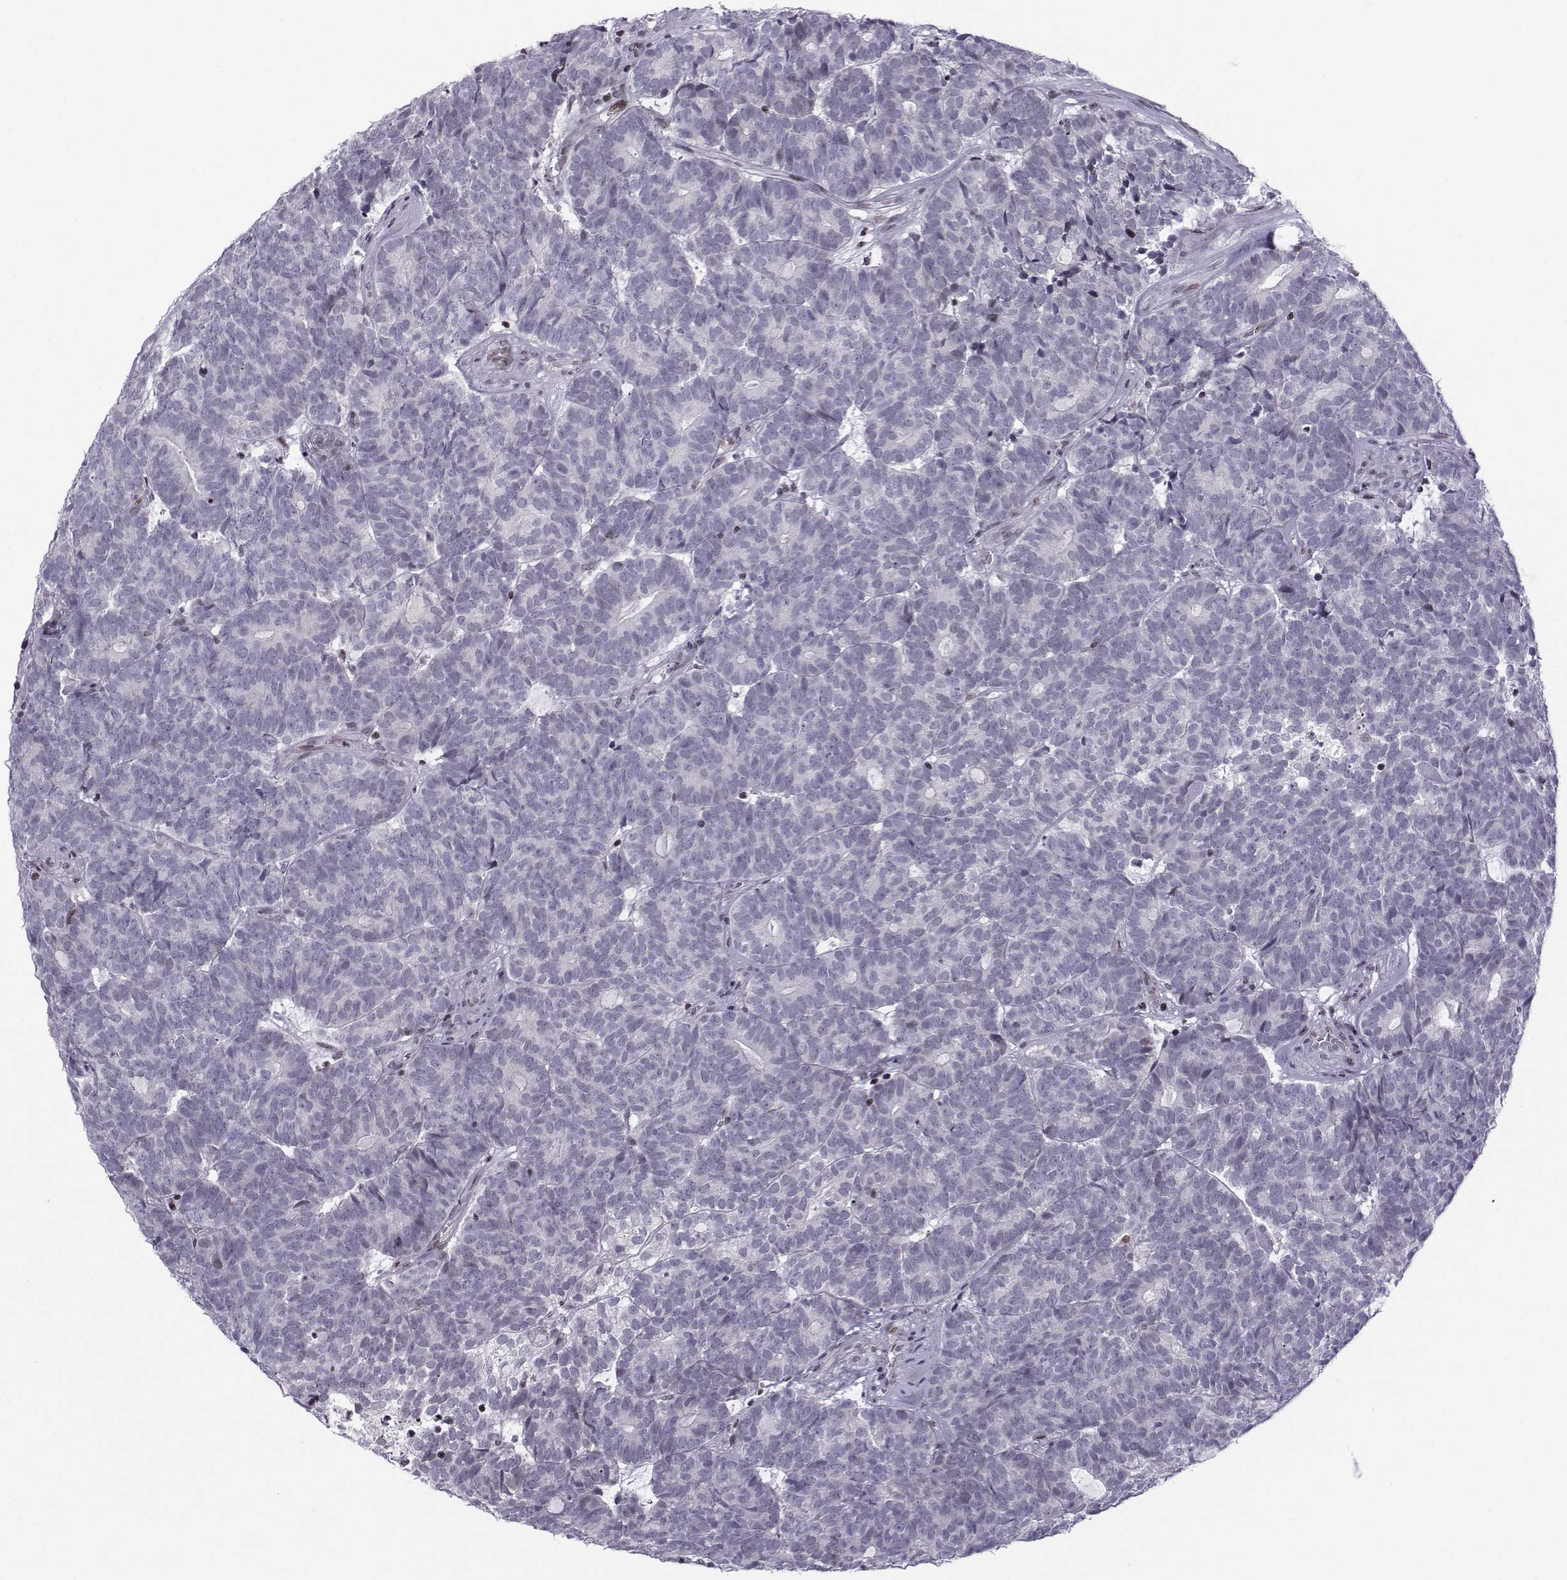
{"staining": {"intensity": "negative", "quantity": "none", "location": "none"}, "tissue": "head and neck cancer", "cell_type": "Tumor cells", "image_type": "cancer", "snomed": [{"axis": "morphology", "description": "Adenocarcinoma, NOS"}, {"axis": "topography", "description": "Head-Neck"}], "caption": "Head and neck adenocarcinoma stained for a protein using immunohistochemistry (IHC) demonstrates no expression tumor cells.", "gene": "ZNF19", "patient": {"sex": "female", "age": 81}}